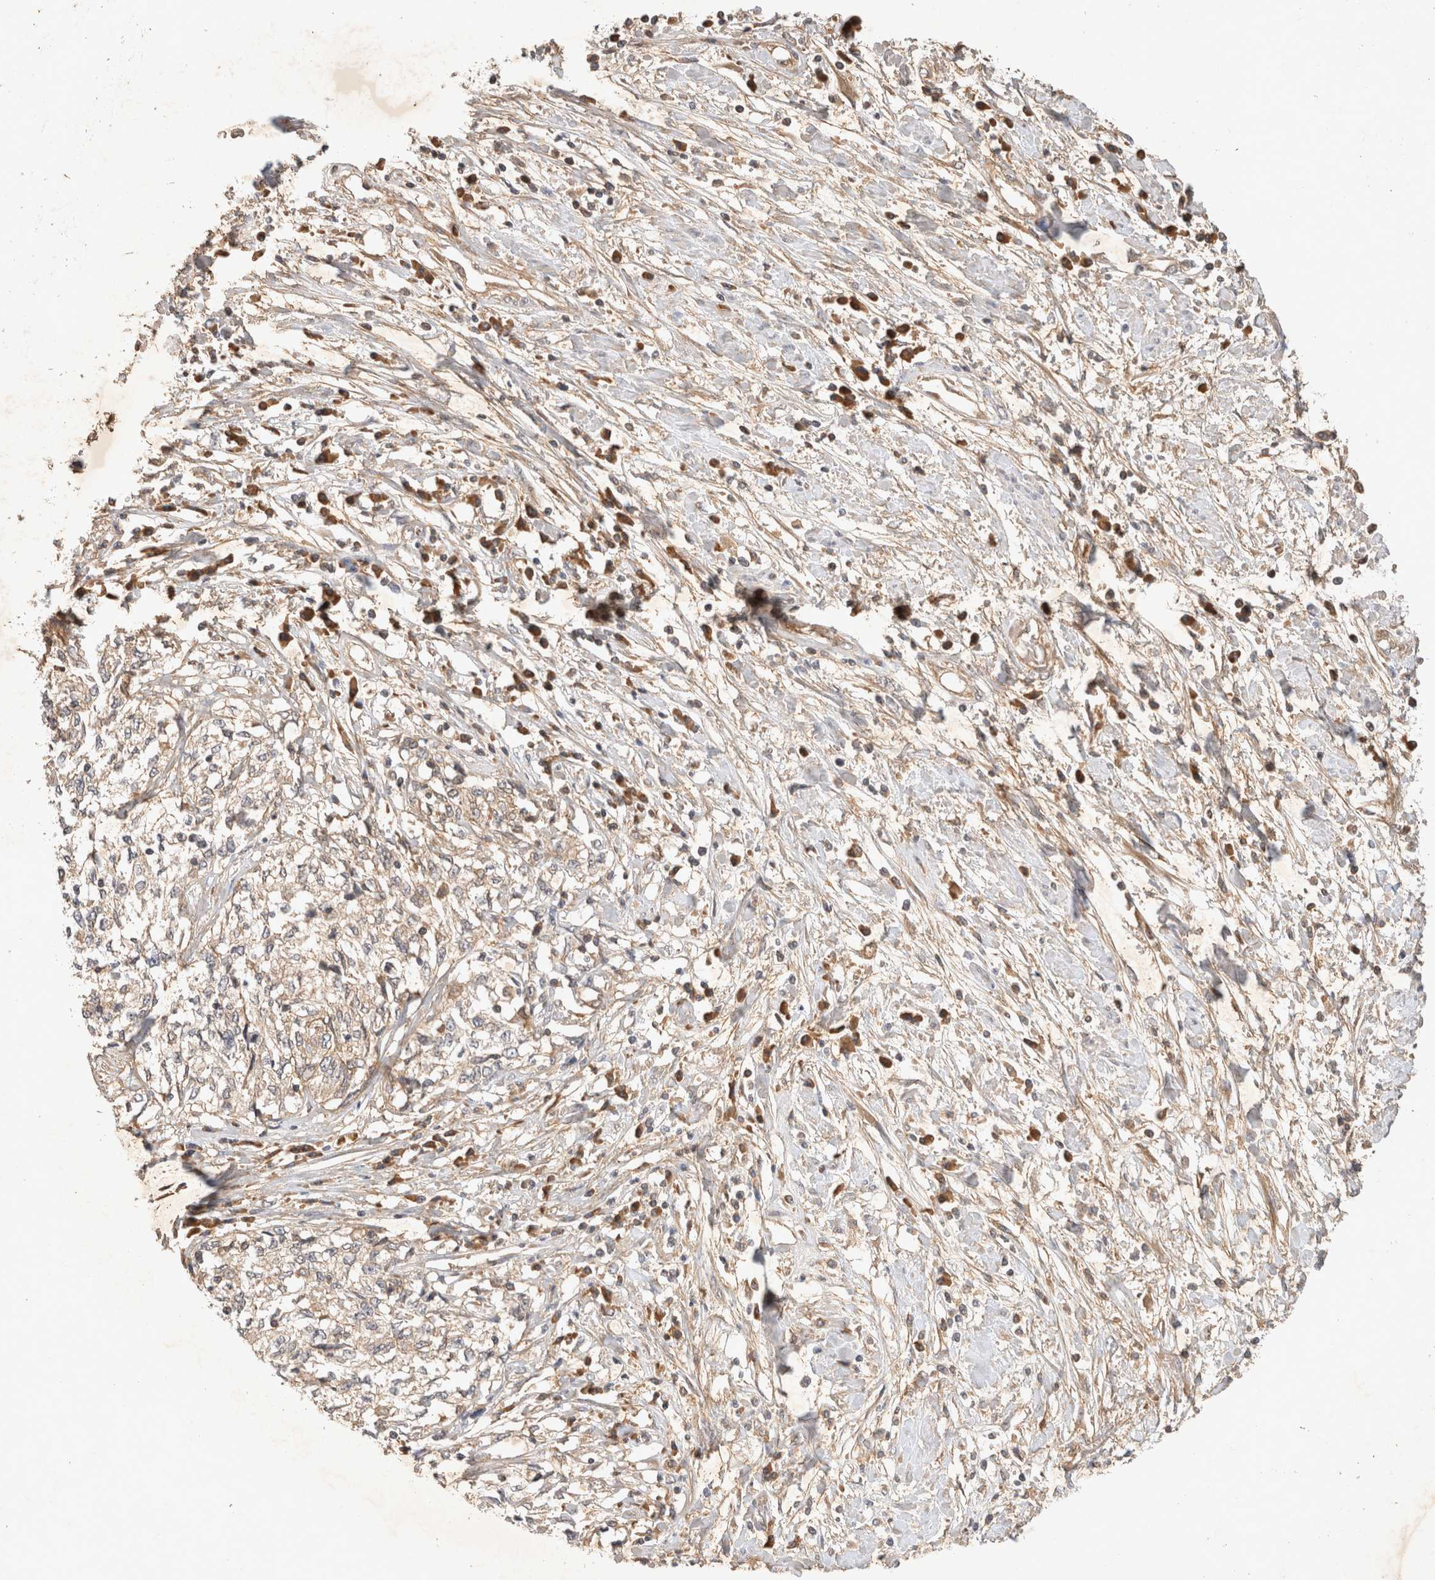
{"staining": {"intensity": "weak", "quantity": "25%-75%", "location": "cytoplasmic/membranous"}, "tissue": "cervical cancer", "cell_type": "Tumor cells", "image_type": "cancer", "snomed": [{"axis": "morphology", "description": "Squamous cell carcinoma, NOS"}, {"axis": "topography", "description": "Cervix"}], "caption": "A photomicrograph of human cervical cancer (squamous cell carcinoma) stained for a protein displays weak cytoplasmic/membranous brown staining in tumor cells. Immunohistochemistry (ihc) stains the protein of interest in brown and the nuclei are stained blue.", "gene": "YES1", "patient": {"sex": "female", "age": 57}}